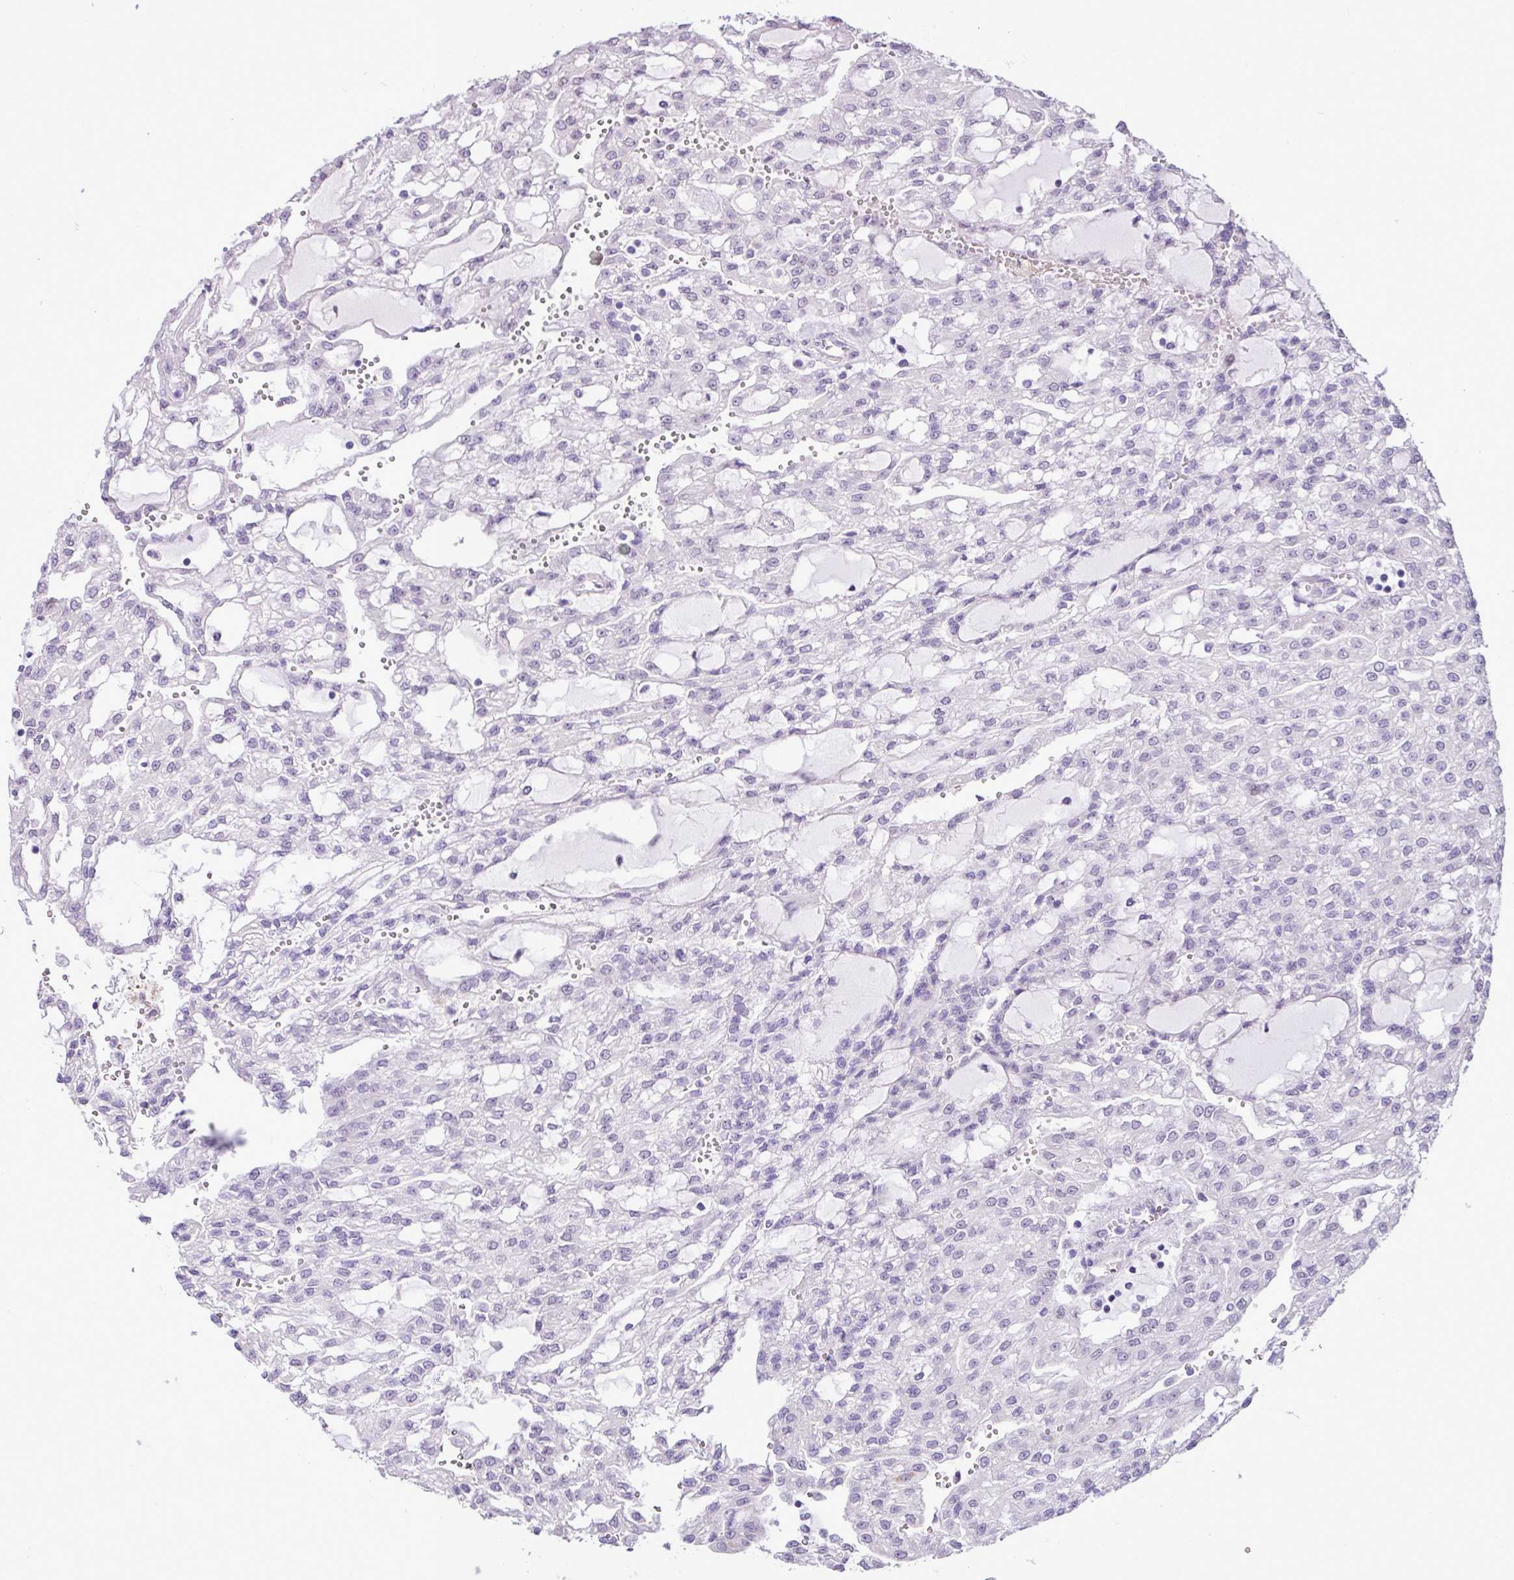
{"staining": {"intensity": "negative", "quantity": "none", "location": "none"}, "tissue": "renal cancer", "cell_type": "Tumor cells", "image_type": "cancer", "snomed": [{"axis": "morphology", "description": "Adenocarcinoma, NOS"}, {"axis": "topography", "description": "Kidney"}], "caption": "The photomicrograph displays no significant positivity in tumor cells of adenocarcinoma (renal).", "gene": "YLPM1", "patient": {"sex": "male", "age": 63}}